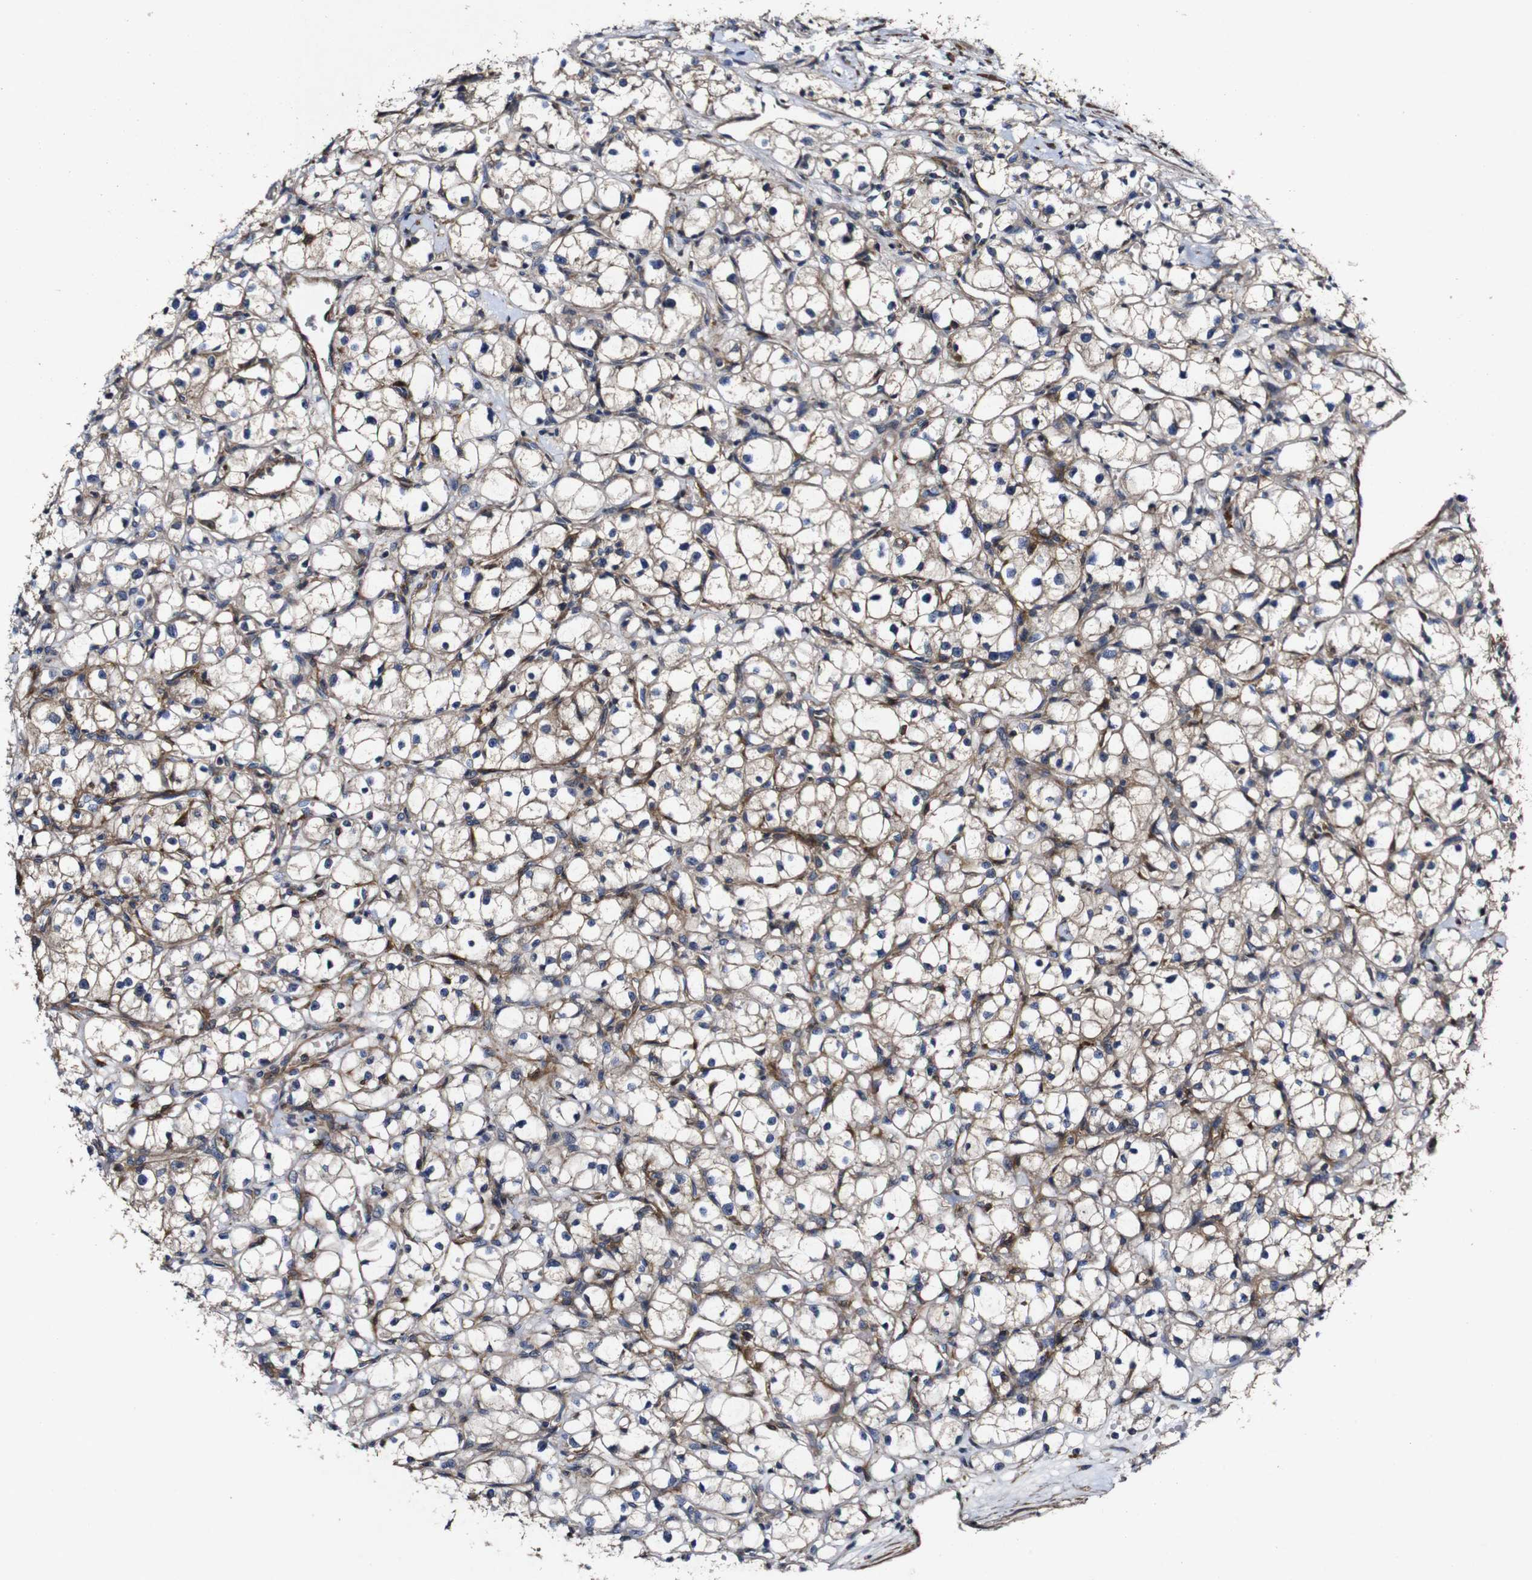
{"staining": {"intensity": "moderate", "quantity": "<25%", "location": "cytoplasmic/membranous"}, "tissue": "renal cancer", "cell_type": "Tumor cells", "image_type": "cancer", "snomed": [{"axis": "morphology", "description": "Adenocarcinoma, NOS"}, {"axis": "topography", "description": "Kidney"}], "caption": "IHC image of neoplastic tissue: human renal cancer stained using immunohistochemistry (IHC) shows low levels of moderate protein expression localized specifically in the cytoplasmic/membranous of tumor cells, appearing as a cytoplasmic/membranous brown color.", "gene": "GSDME", "patient": {"sex": "male", "age": 56}}